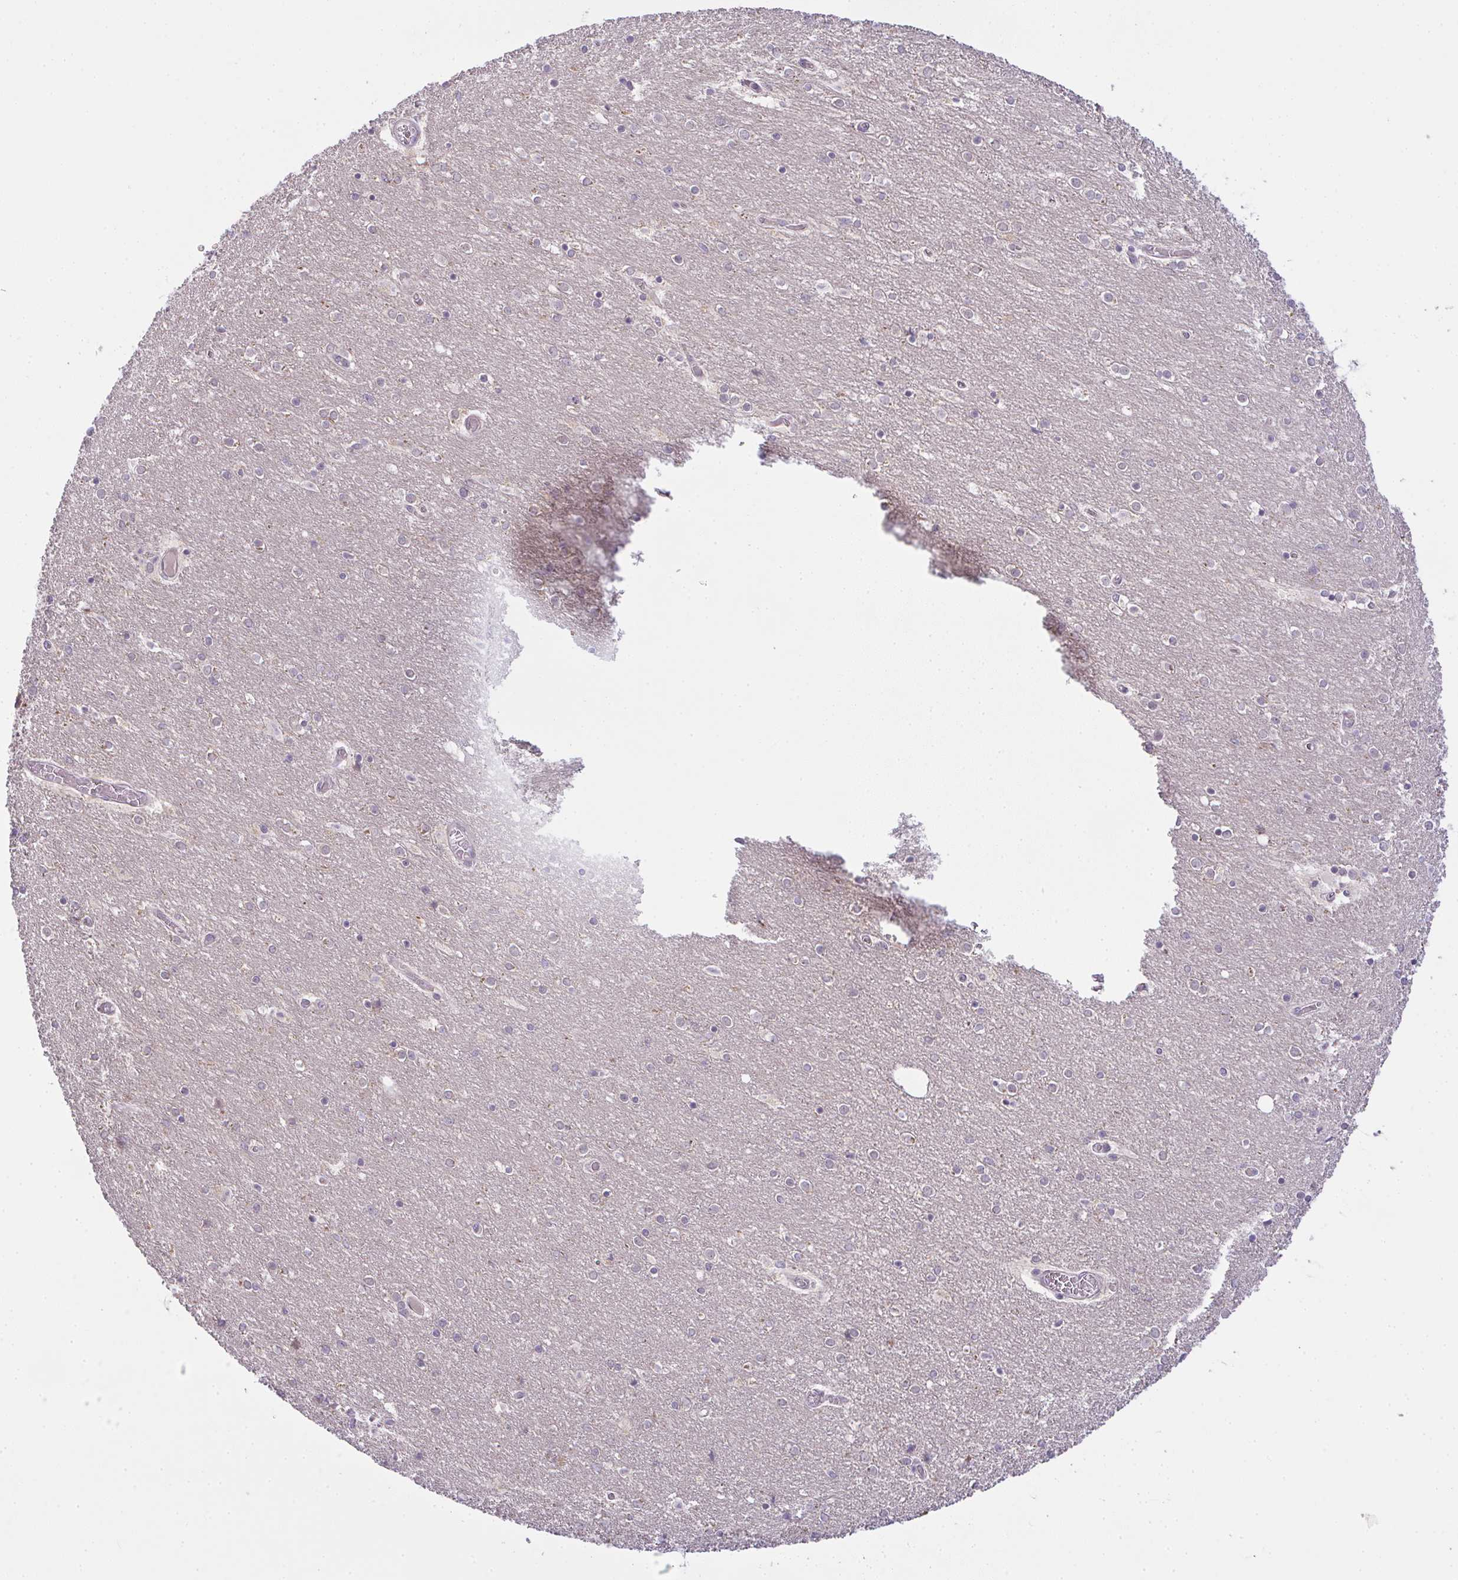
{"staining": {"intensity": "negative", "quantity": "none", "location": "none"}, "tissue": "cerebellum", "cell_type": "Cells in granular layer", "image_type": "normal", "snomed": [{"axis": "morphology", "description": "Normal tissue, NOS"}, {"axis": "topography", "description": "Cerebellum"}], "caption": "Human cerebellum stained for a protein using immunohistochemistry reveals no positivity in cells in granular layer.", "gene": "CSE1L", "patient": {"sex": "female", "age": 54}}